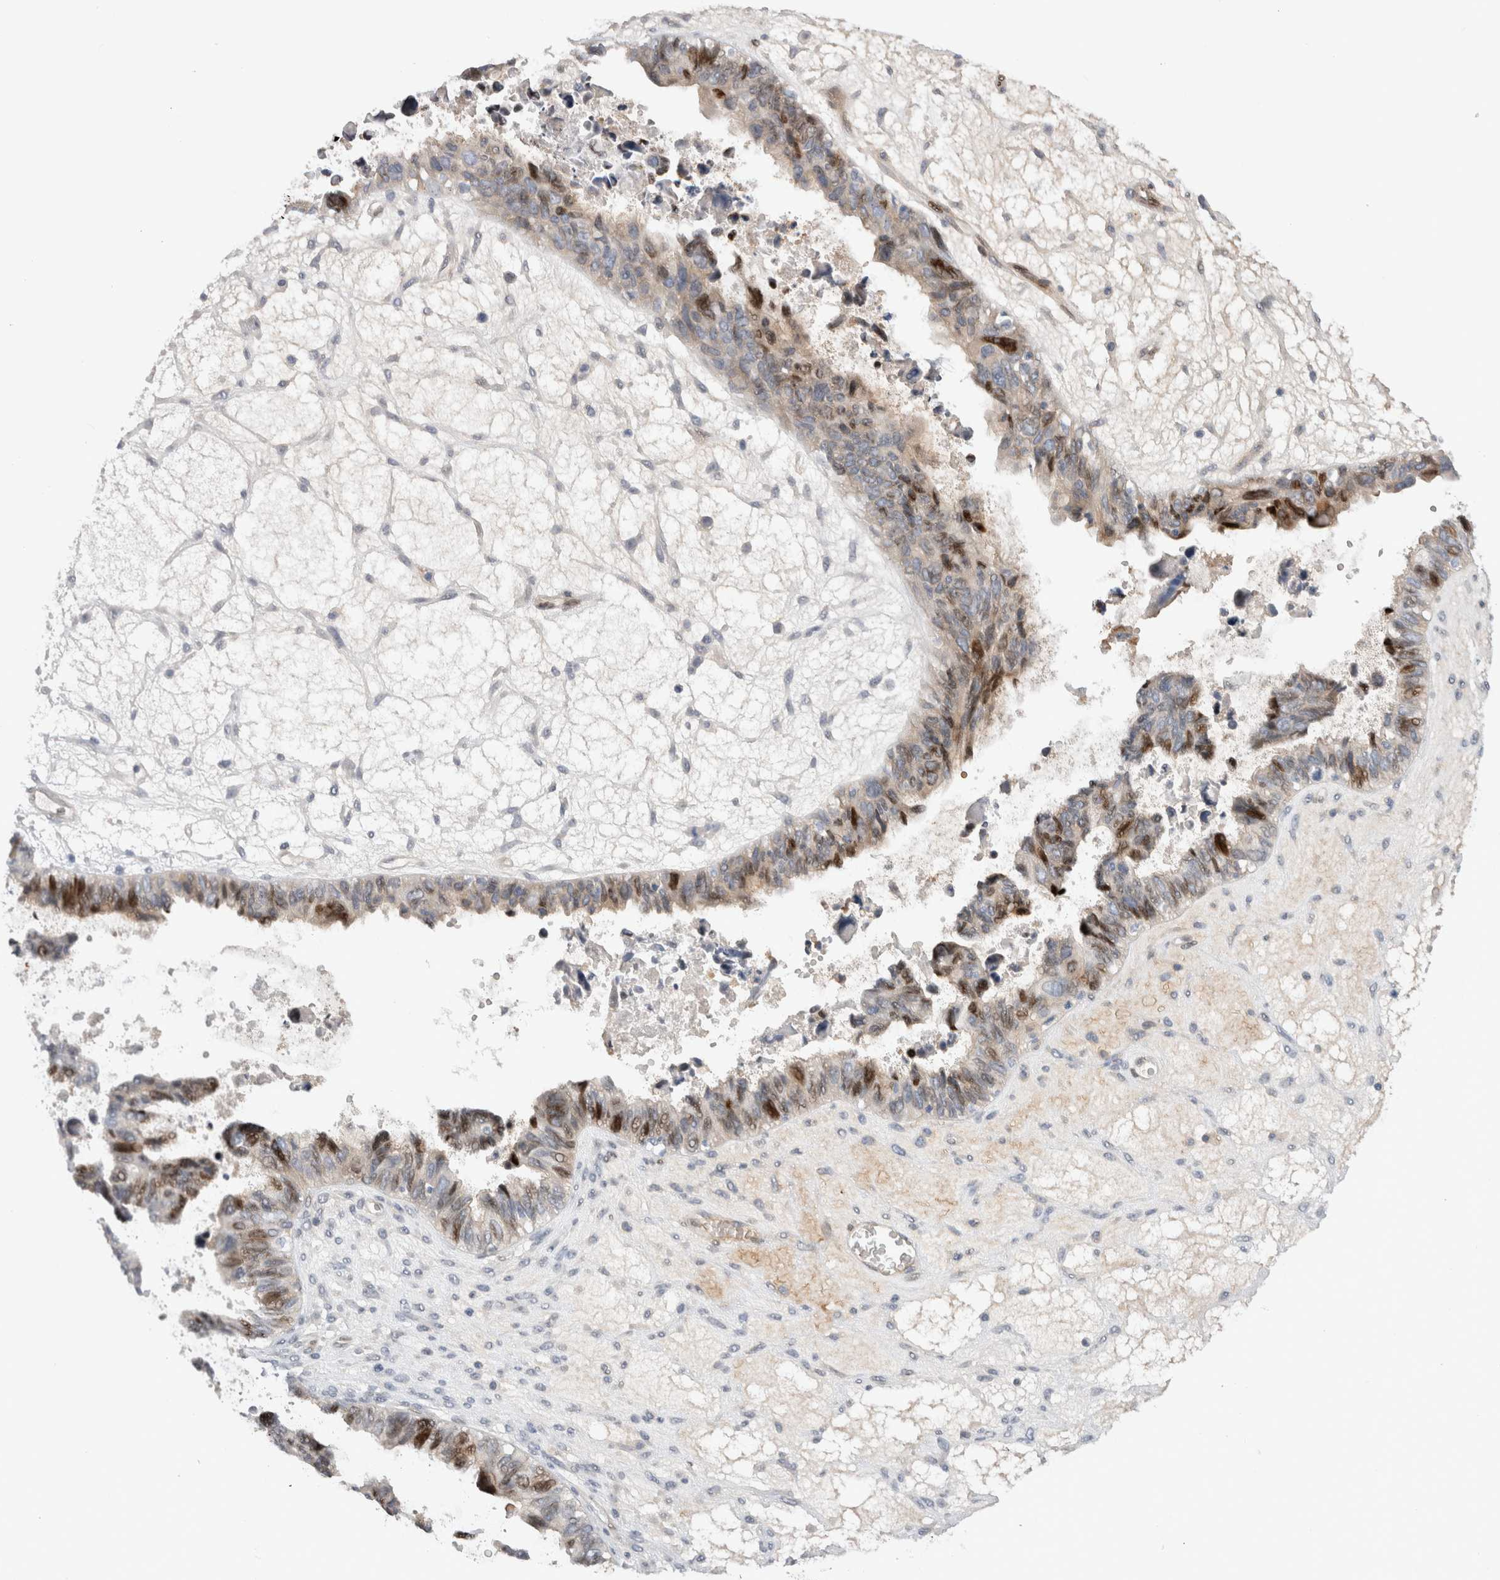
{"staining": {"intensity": "strong", "quantity": "<25%", "location": "nuclear"}, "tissue": "ovarian cancer", "cell_type": "Tumor cells", "image_type": "cancer", "snomed": [{"axis": "morphology", "description": "Cystadenocarcinoma, serous, NOS"}, {"axis": "topography", "description": "Ovary"}], "caption": "Immunohistochemistry (DAB (3,3'-diaminobenzidine)) staining of human ovarian cancer demonstrates strong nuclear protein staining in about <25% of tumor cells.", "gene": "DMTN", "patient": {"sex": "female", "age": 79}}